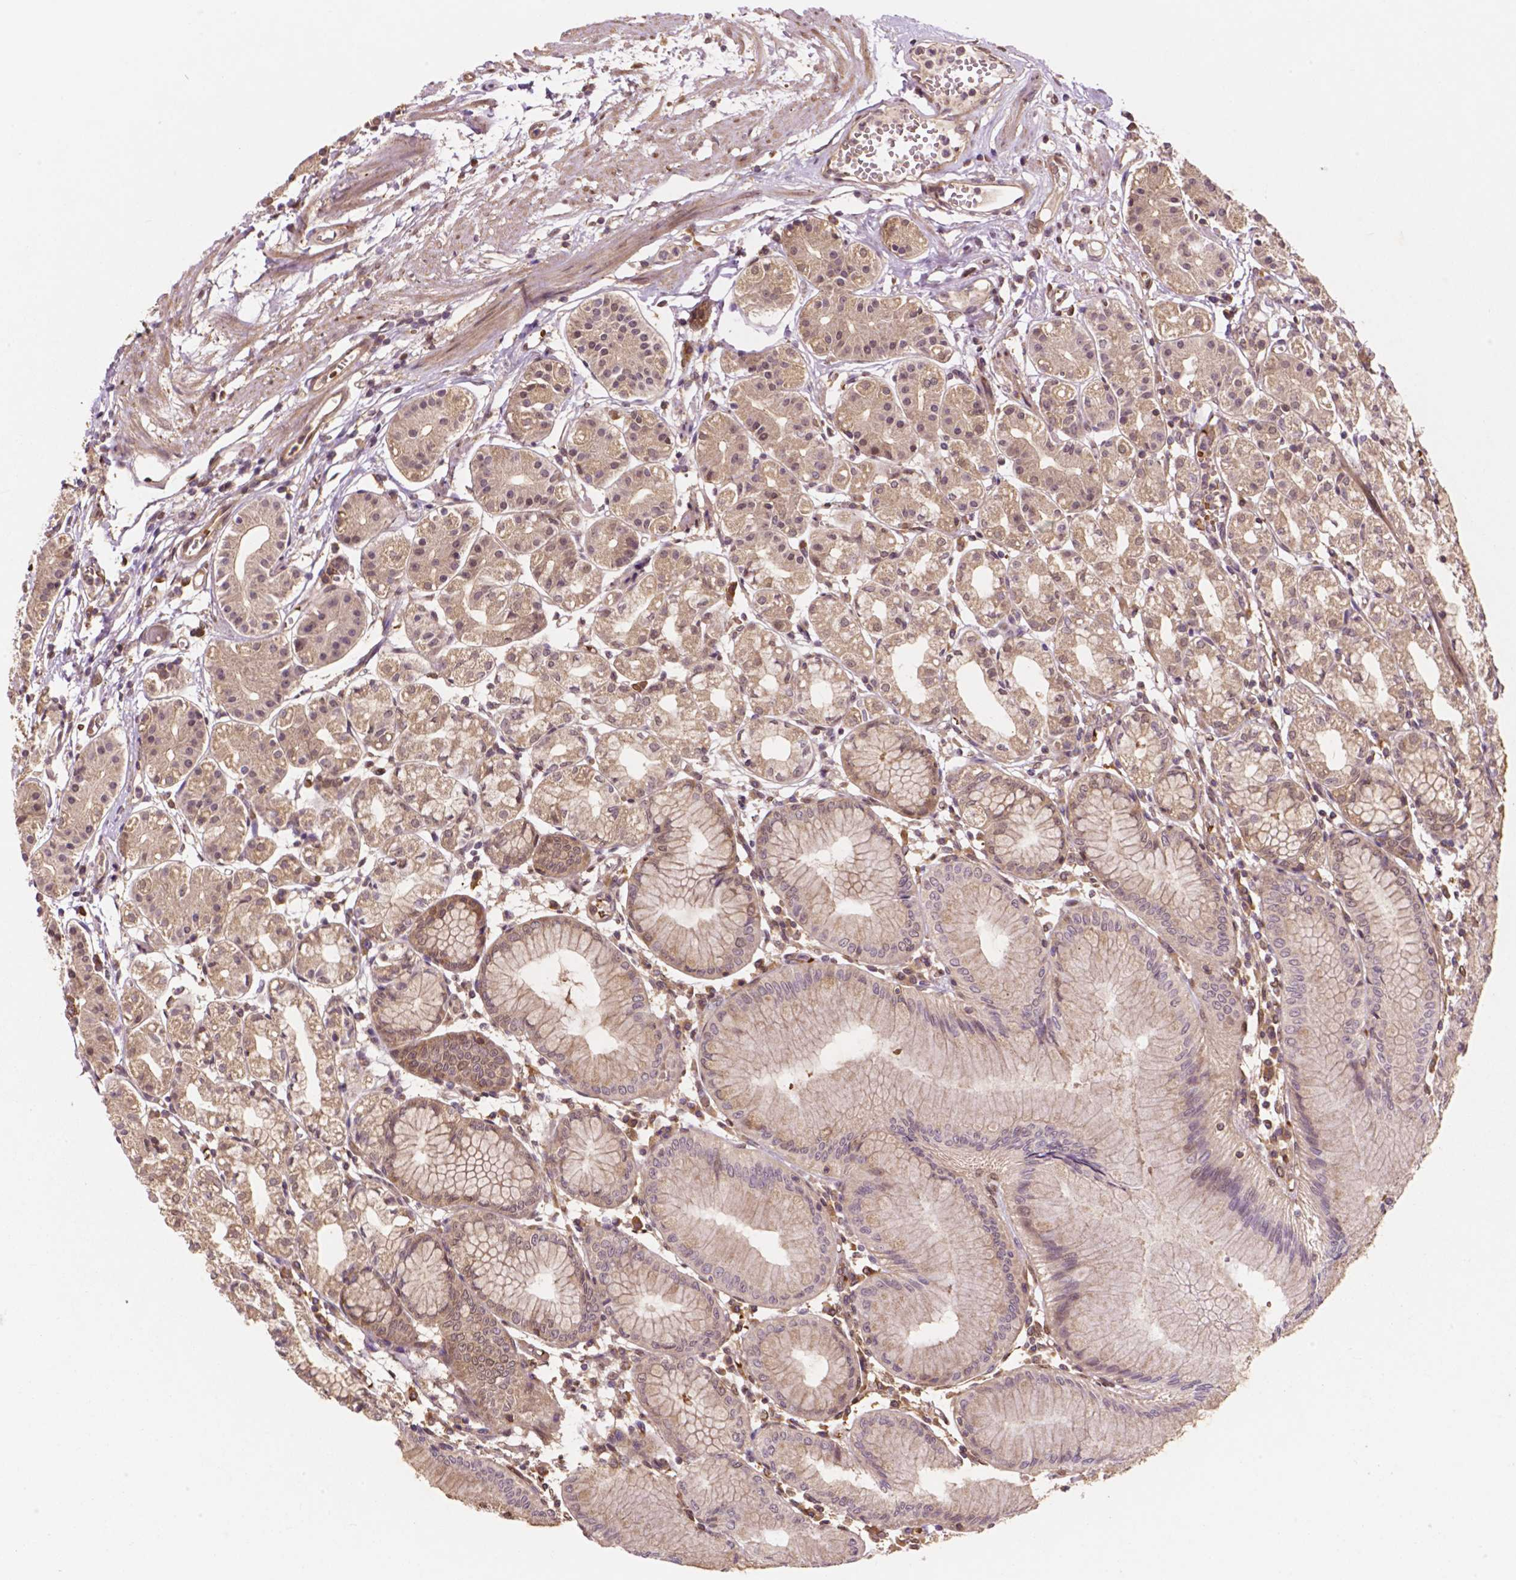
{"staining": {"intensity": "moderate", "quantity": "<25%", "location": "cytoplasmic/membranous,nuclear"}, "tissue": "stomach", "cell_type": "Glandular cells", "image_type": "normal", "snomed": [{"axis": "morphology", "description": "Normal tissue, NOS"}, {"axis": "topography", "description": "Skeletal muscle"}, {"axis": "topography", "description": "Stomach"}], "caption": "Immunohistochemistry (IHC) of normal human stomach displays low levels of moderate cytoplasmic/membranous,nuclear staining in approximately <25% of glandular cells. (brown staining indicates protein expression, while blue staining denotes nuclei).", "gene": "YAP1", "patient": {"sex": "female", "age": 57}}